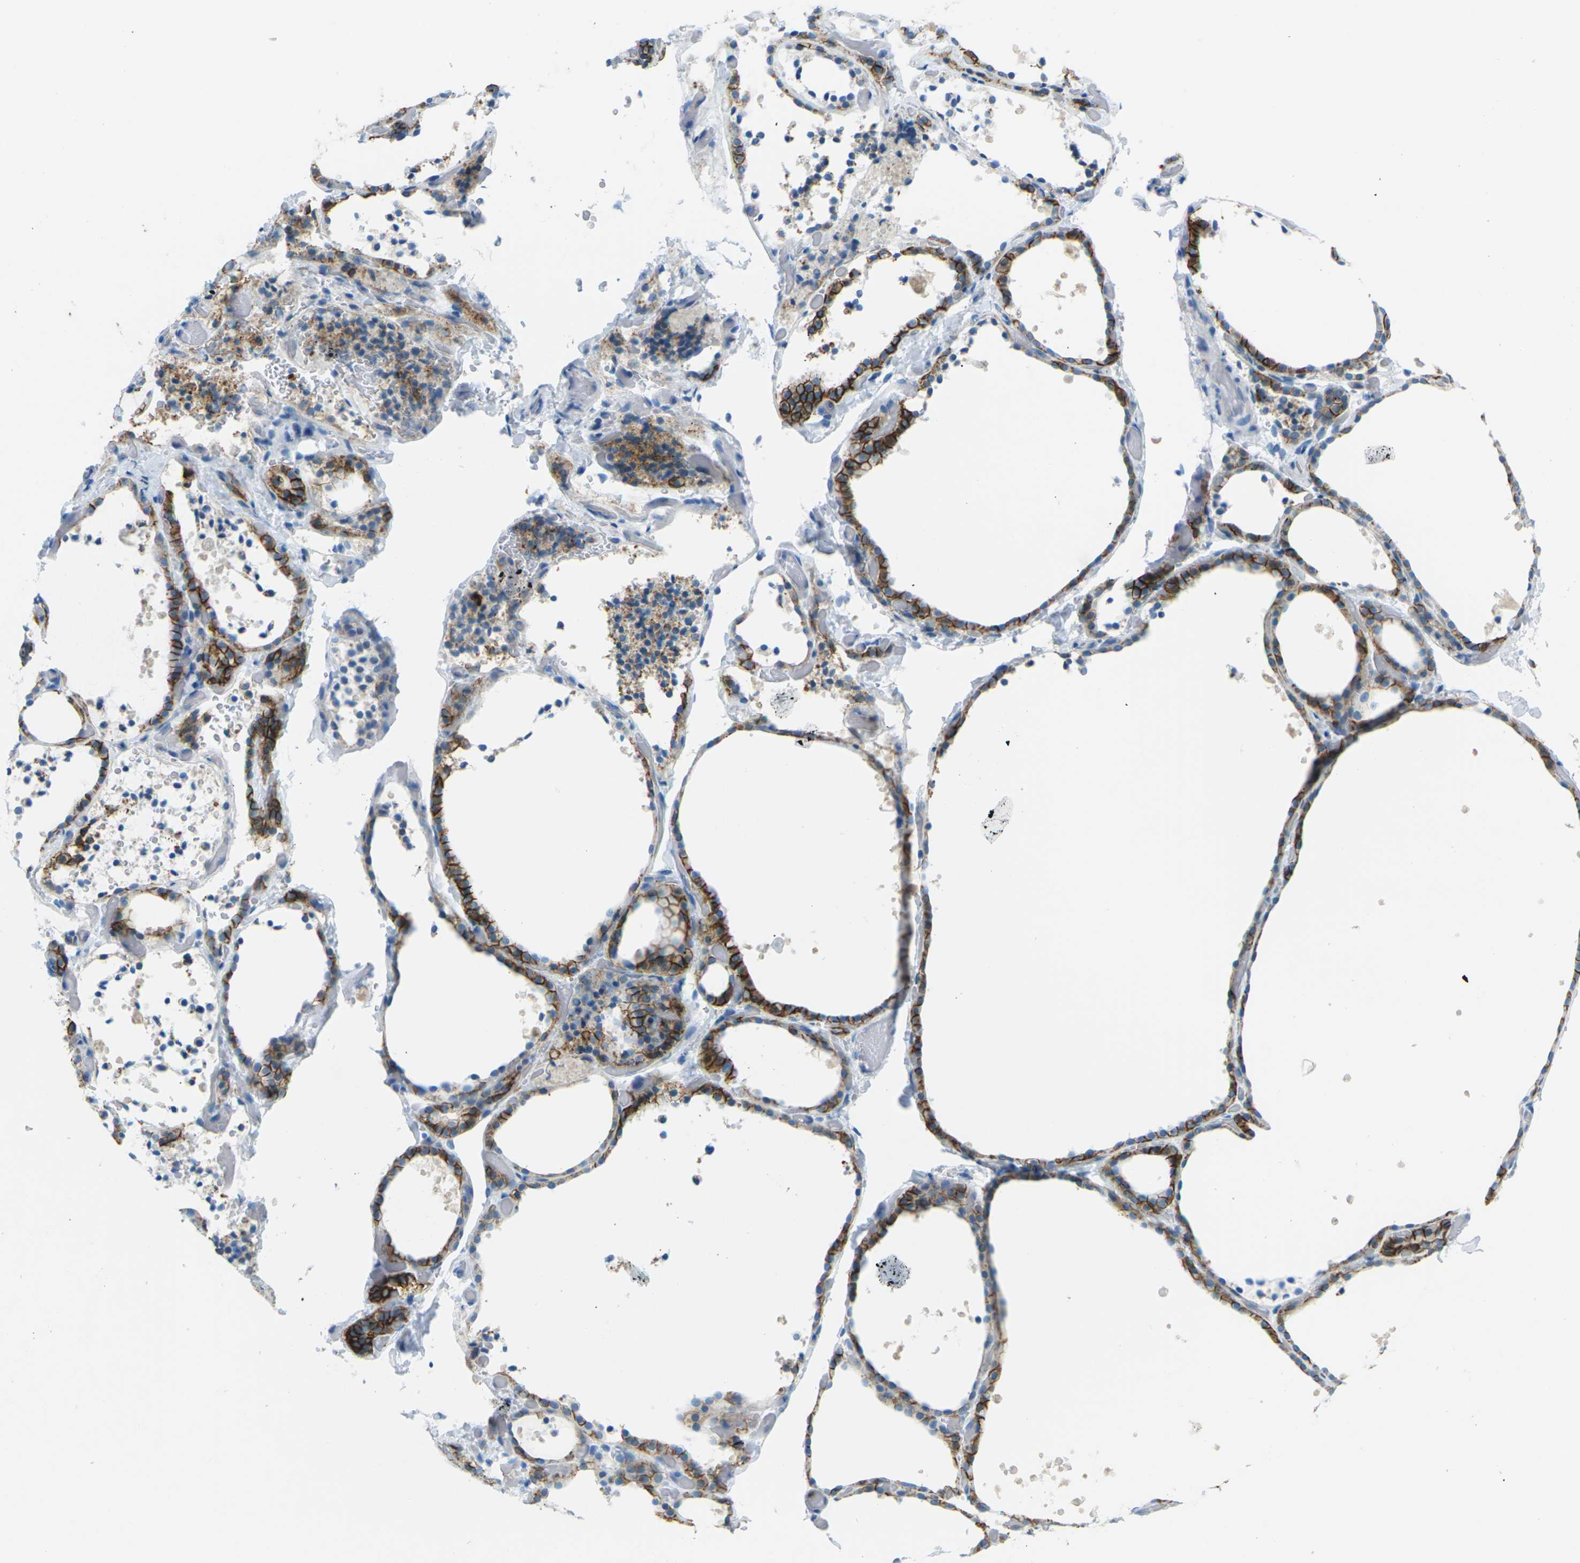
{"staining": {"intensity": "strong", "quantity": ">75%", "location": "cytoplasmic/membranous"}, "tissue": "thyroid gland", "cell_type": "Glandular cells", "image_type": "normal", "snomed": [{"axis": "morphology", "description": "Normal tissue, NOS"}, {"axis": "topography", "description": "Thyroid gland"}], "caption": "Strong cytoplasmic/membranous expression is seen in about >75% of glandular cells in benign thyroid gland. Nuclei are stained in blue.", "gene": "CDH16", "patient": {"sex": "female", "age": 44}}